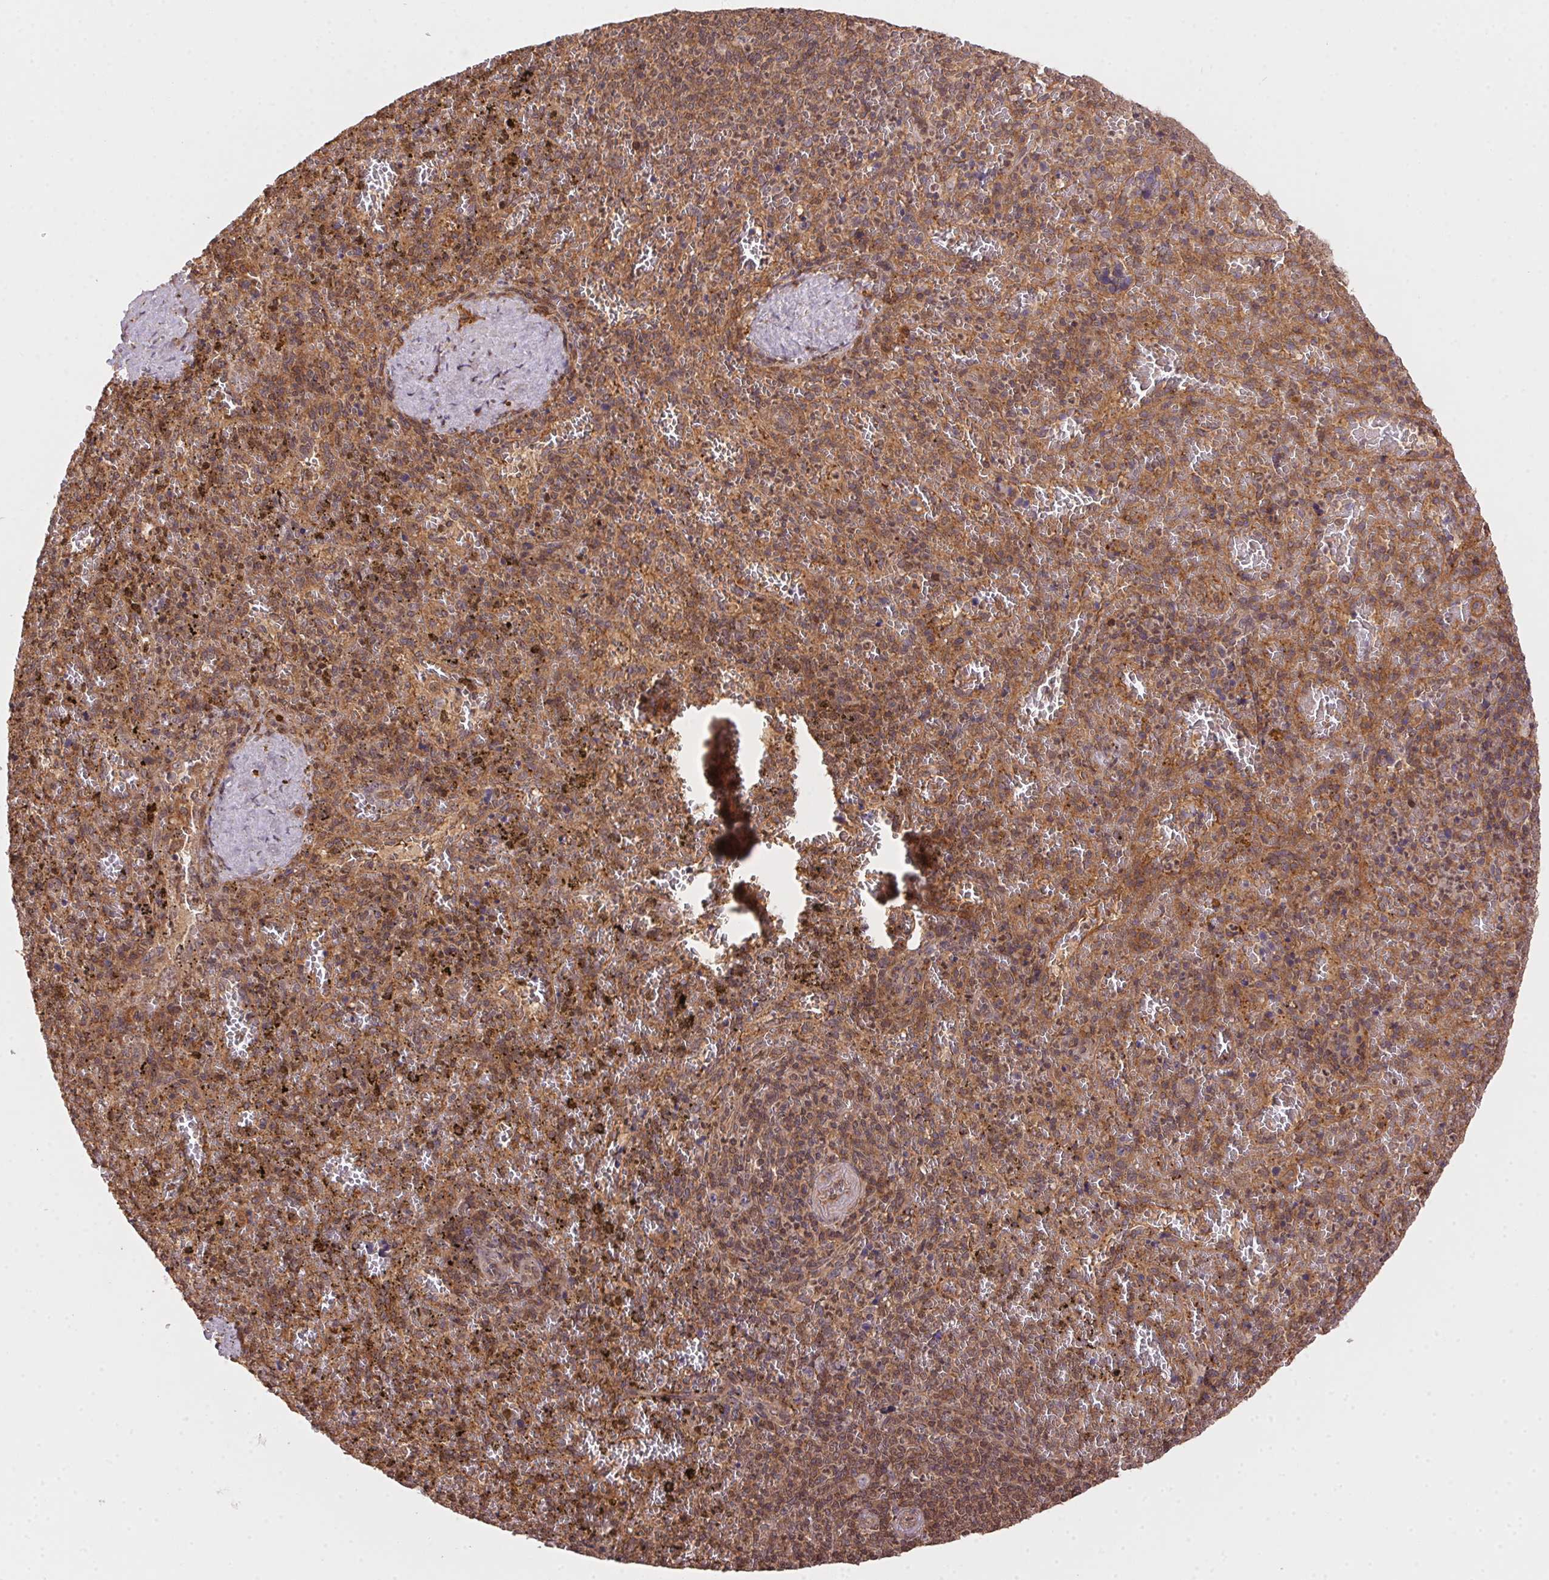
{"staining": {"intensity": "moderate", "quantity": "25%-75%", "location": "cytoplasmic/membranous,nuclear"}, "tissue": "spleen", "cell_type": "Cells in red pulp", "image_type": "normal", "snomed": [{"axis": "morphology", "description": "Normal tissue, NOS"}, {"axis": "topography", "description": "Spleen"}], "caption": "The histopathology image shows a brown stain indicating the presence of a protein in the cytoplasmic/membranous,nuclear of cells in red pulp in spleen. The staining was performed using DAB (3,3'-diaminobenzidine), with brown indicating positive protein expression. Nuclei are stained blue with hematoxylin.", "gene": "MEX3D", "patient": {"sex": "female", "age": 50}}